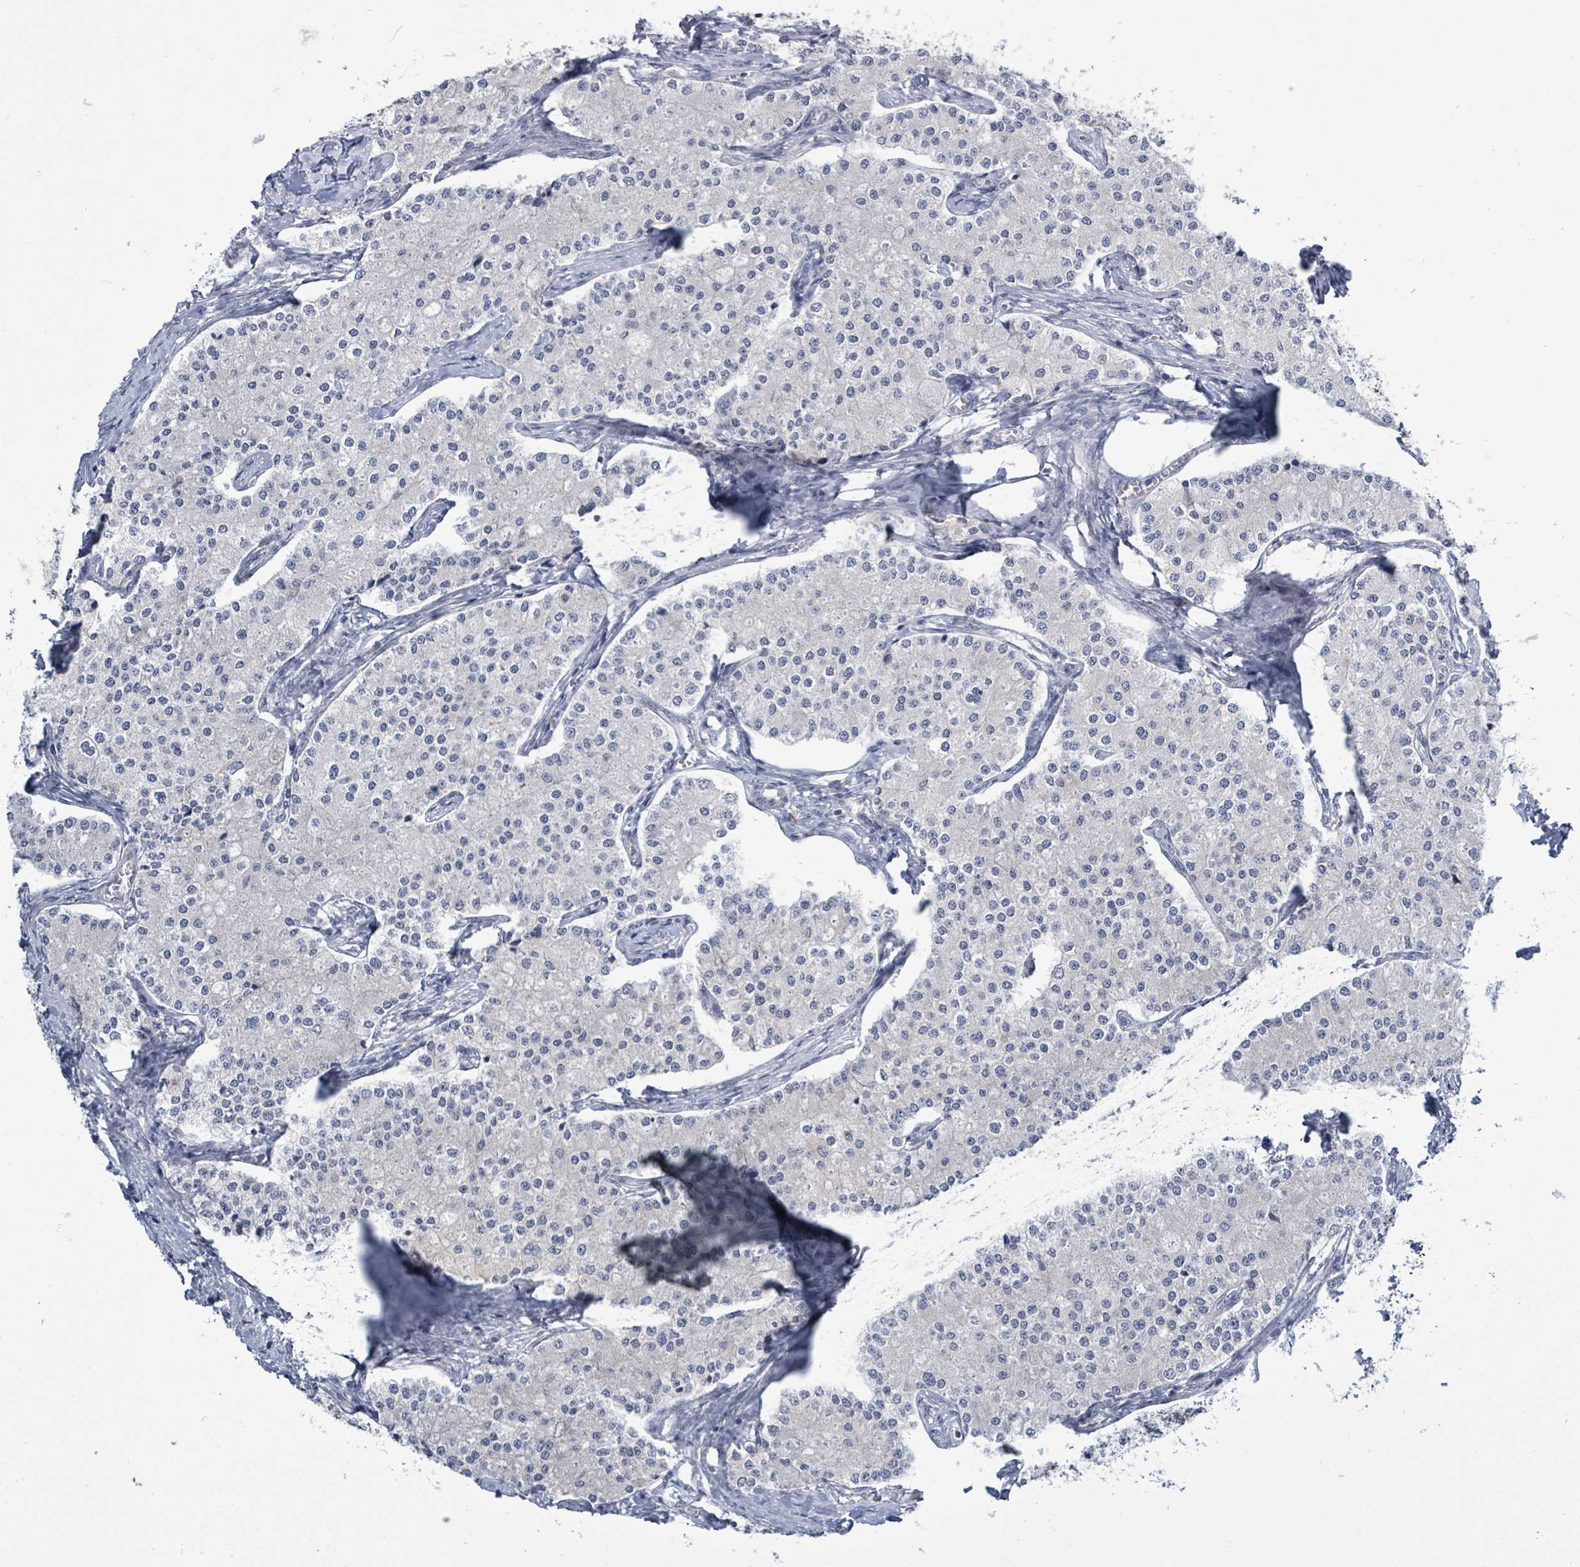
{"staining": {"intensity": "negative", "quantity": "none", "location": "none"}, "tissue": "carcinoid", "cell_type": "Tumor cells", "image_type": "cancer", "snomed": [{"axis": "morphology", "description": "Carcinoid, malignant, NOS"}, {"axis": "topography", "description": "Colon"}], "caption": "Immunohistochemistry photomicrograph of human carcinoid stained for a protein (brown), which reveals no expression in tumor cells.", "gene": "COQ10B", "patient": {"sex": "female", "age": 52}}